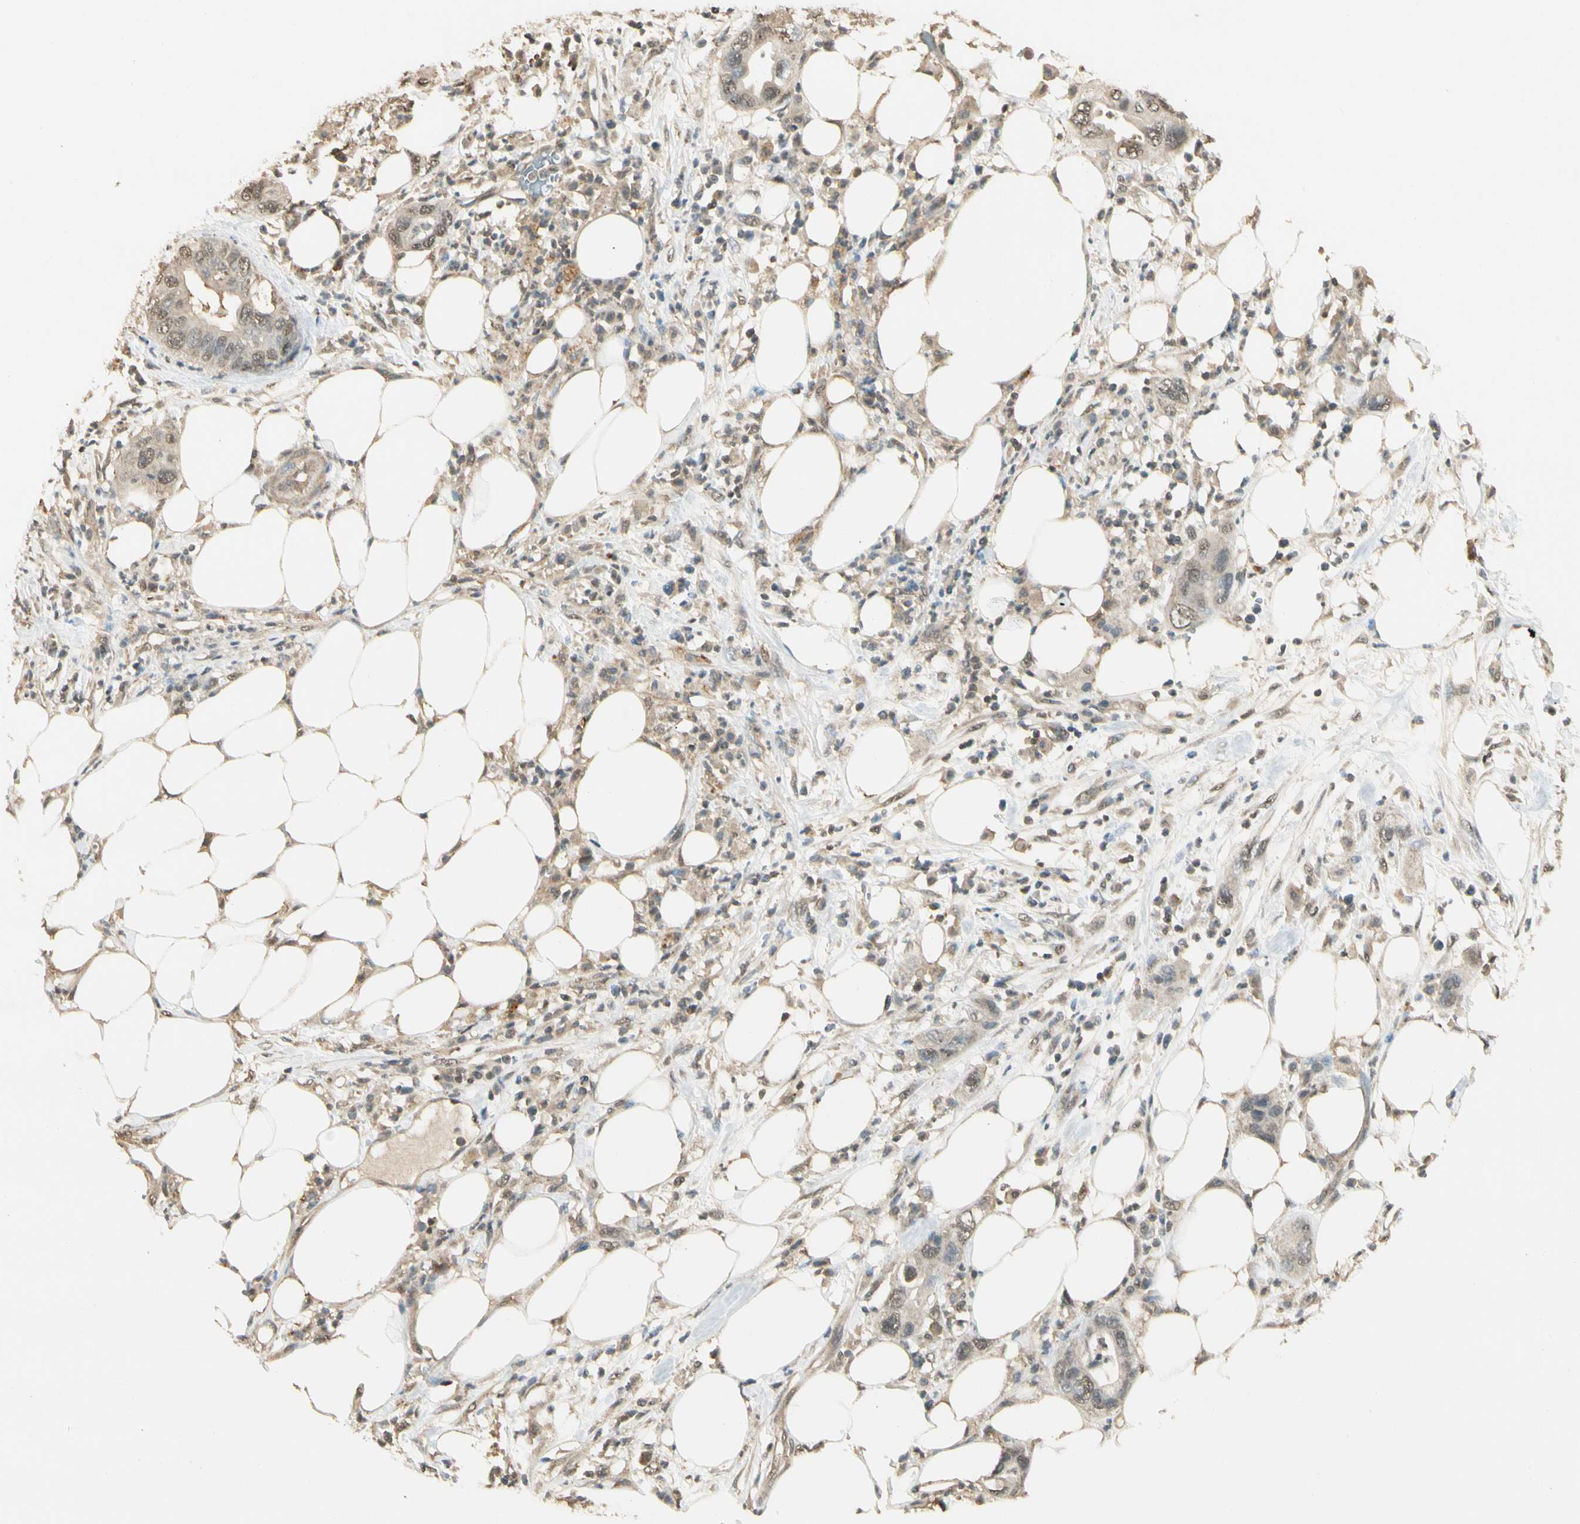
{"staining": {"intensity": "weak", "quantity": "25%-75%", "location": "nuclear"}, "tissue": "pancreatic cancer", "cell_type": "Tumor cells", "image_type": "cancer", "snomed": [{"axis": "morphology", "description": "Adenocarcinoma, NOS"}, {"axis": "topography", "description": "Pancreas"}], "caption": "IHC (DAB) staining of pancreatic cancer (adenocarcinoma) exhibits weak nuclear protein positivity in about 25%-75% of tumor cells.", "gene": "SGCA", "patient": {"sex": "female", "age": 71}}